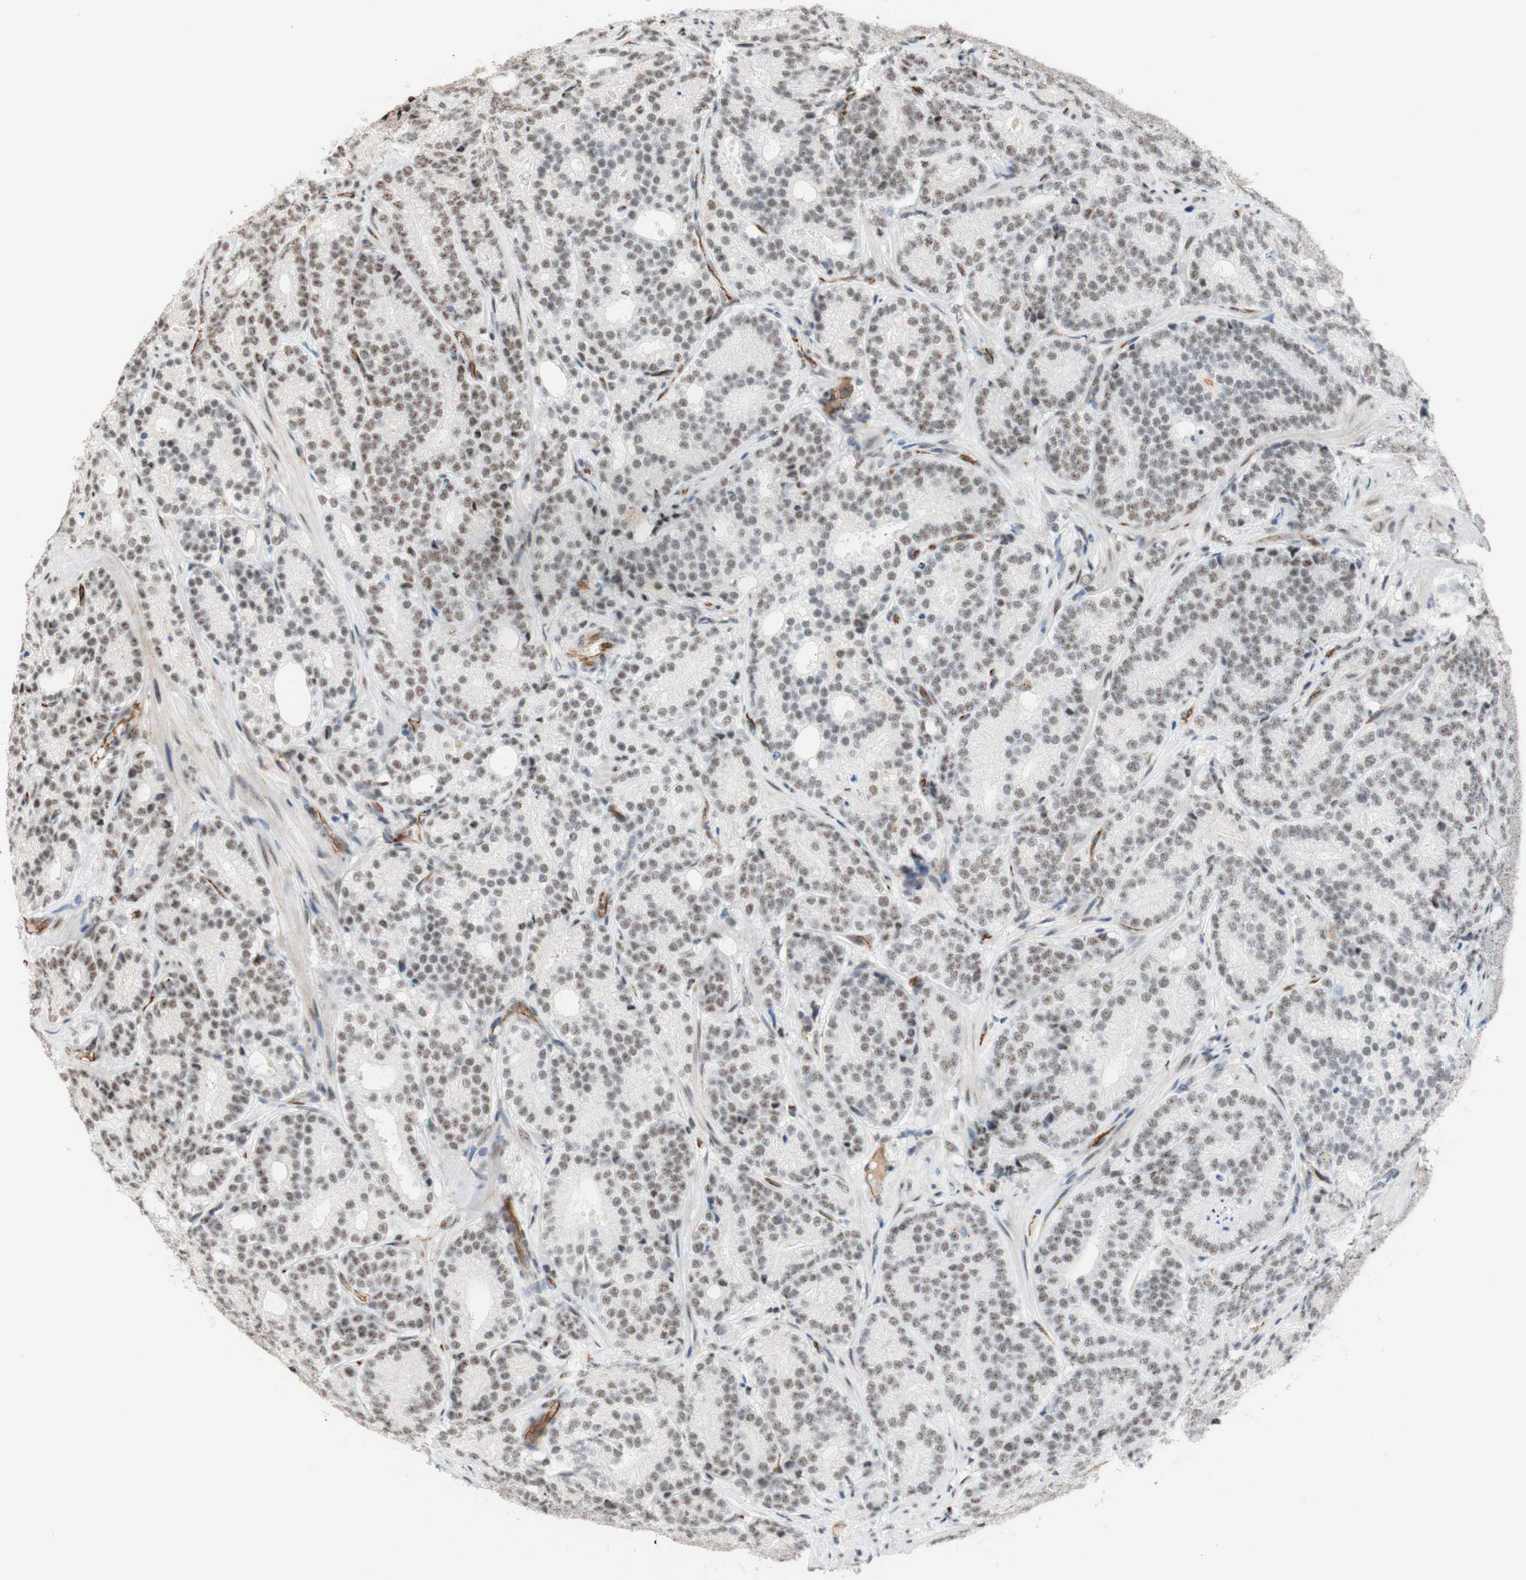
{"staining": {"intensity": "weak", "quantity": "25%-75%", "location": "nuclear"}, "tissue": "prostate cancer", "cell_type": "Tumor cells", "image_type": "cancer", "snomed": [{"axis": "morphology", "description": "Adenocarcinoma, High grade"}, {"axis": "topography", "description": "Prostate"}], "caption": "High-magnification brightfield microscopy of high-grade adenocarcinoma (prostate) stained with DAB (3,3'-diaminobenzidine) (brown) and counterstained with hematoxylin (blue). tumor cells exhibit weak nuclear staining is present in approximately25%-75% of cells.", "gene": "SAP18", "patient": {"sex": "male", "age": 61}}